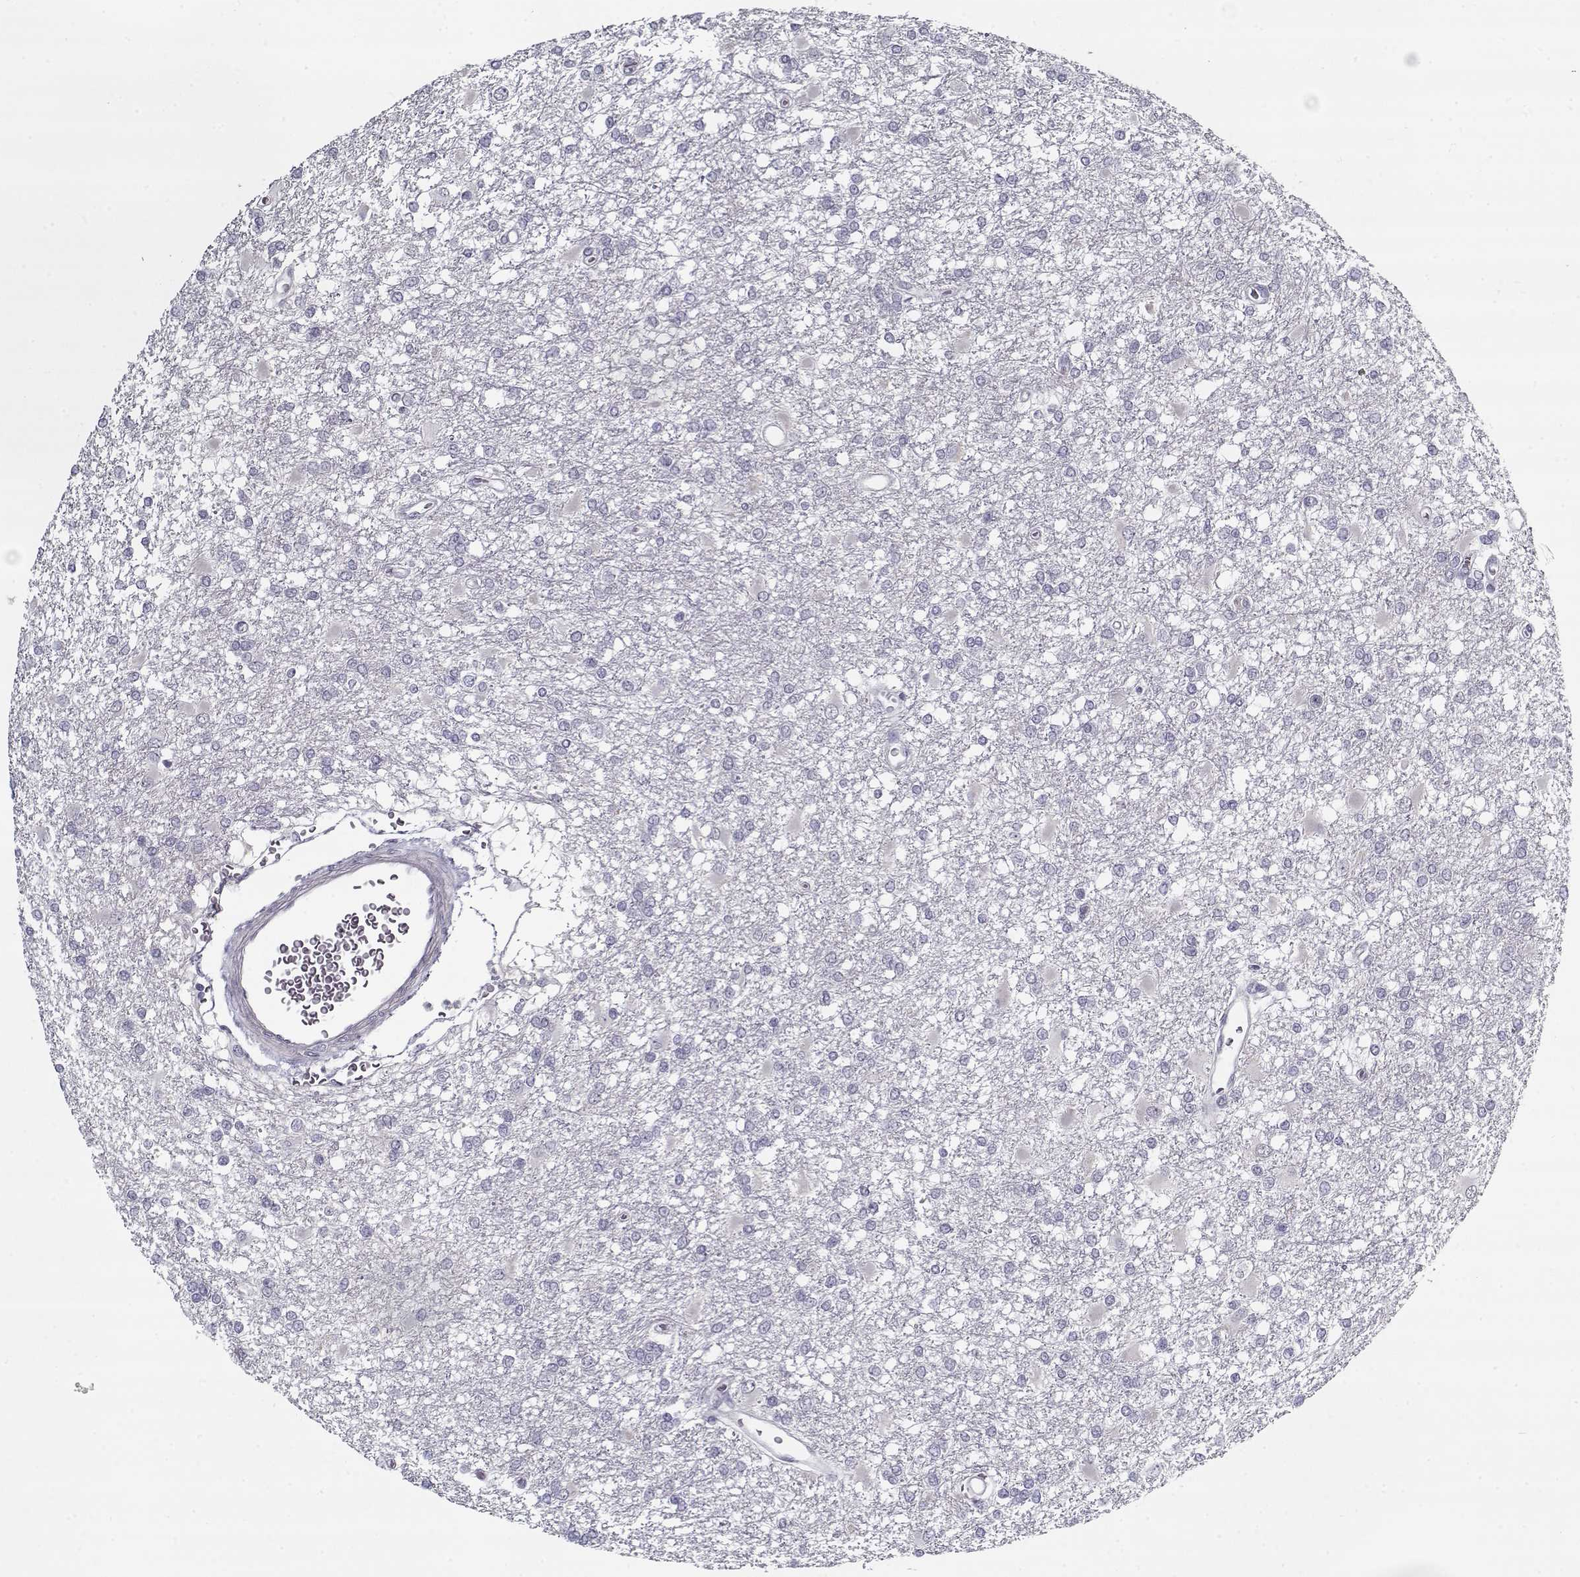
{"staining": {"intensity": "negative", "quantity": "none", "location": "none"}, "tissue": "glioma", "cell_type": "Tumor cells", "image_type": "cancer", "snomed": [{"axis": "morphology", "description": "Glioma, malignant, High grade"}, {"axis": "topography", "description": "Cerebral cortex"}], "caption": "Image shows no protein expression in tumor cells of glioma tissue.", "gene": "RNF32", "patient": {"sex": "male", "age": 79}}